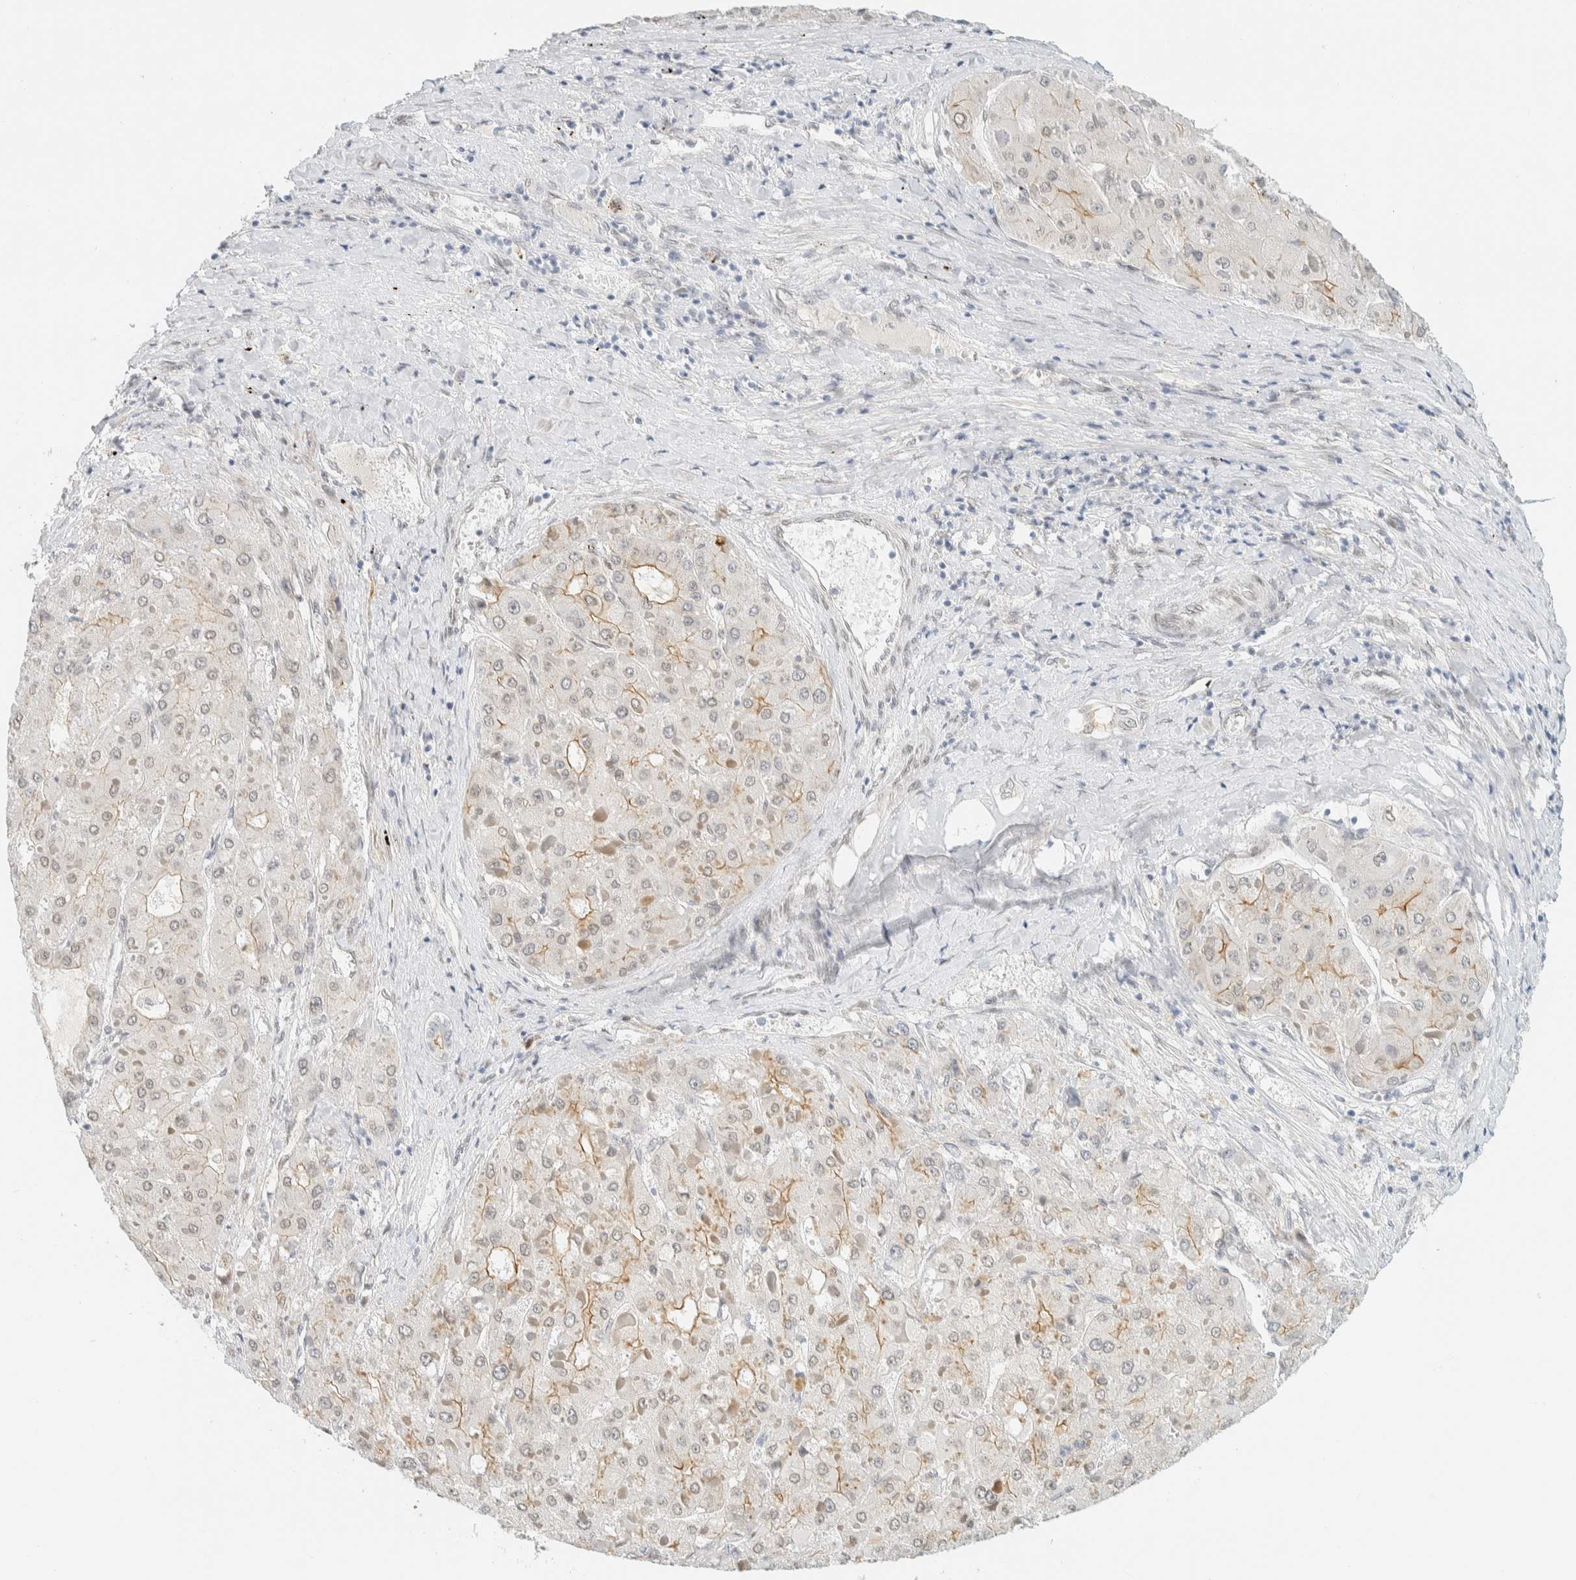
{"staining": {"intensity": "weak", "quantity": "<25%", "location": "cytoplasmic/membranous"}, "tissue": "liver cancer", "cell_type": "Tumor cells", "image_type": "cancer", "snomed": [{"axis": "morphology", "description": "Carcinoma, Hepatocellular, NOS"}, {"axis": "topography", "description": "Liver"}], "caption": "Liver cancer (hepatocellular carcinoma) was stained to show a protein in brown. There is no significant staining in tumor cells.", "gene": "C1QTNF12", "patient": {"sex": "female", "age": 73}}